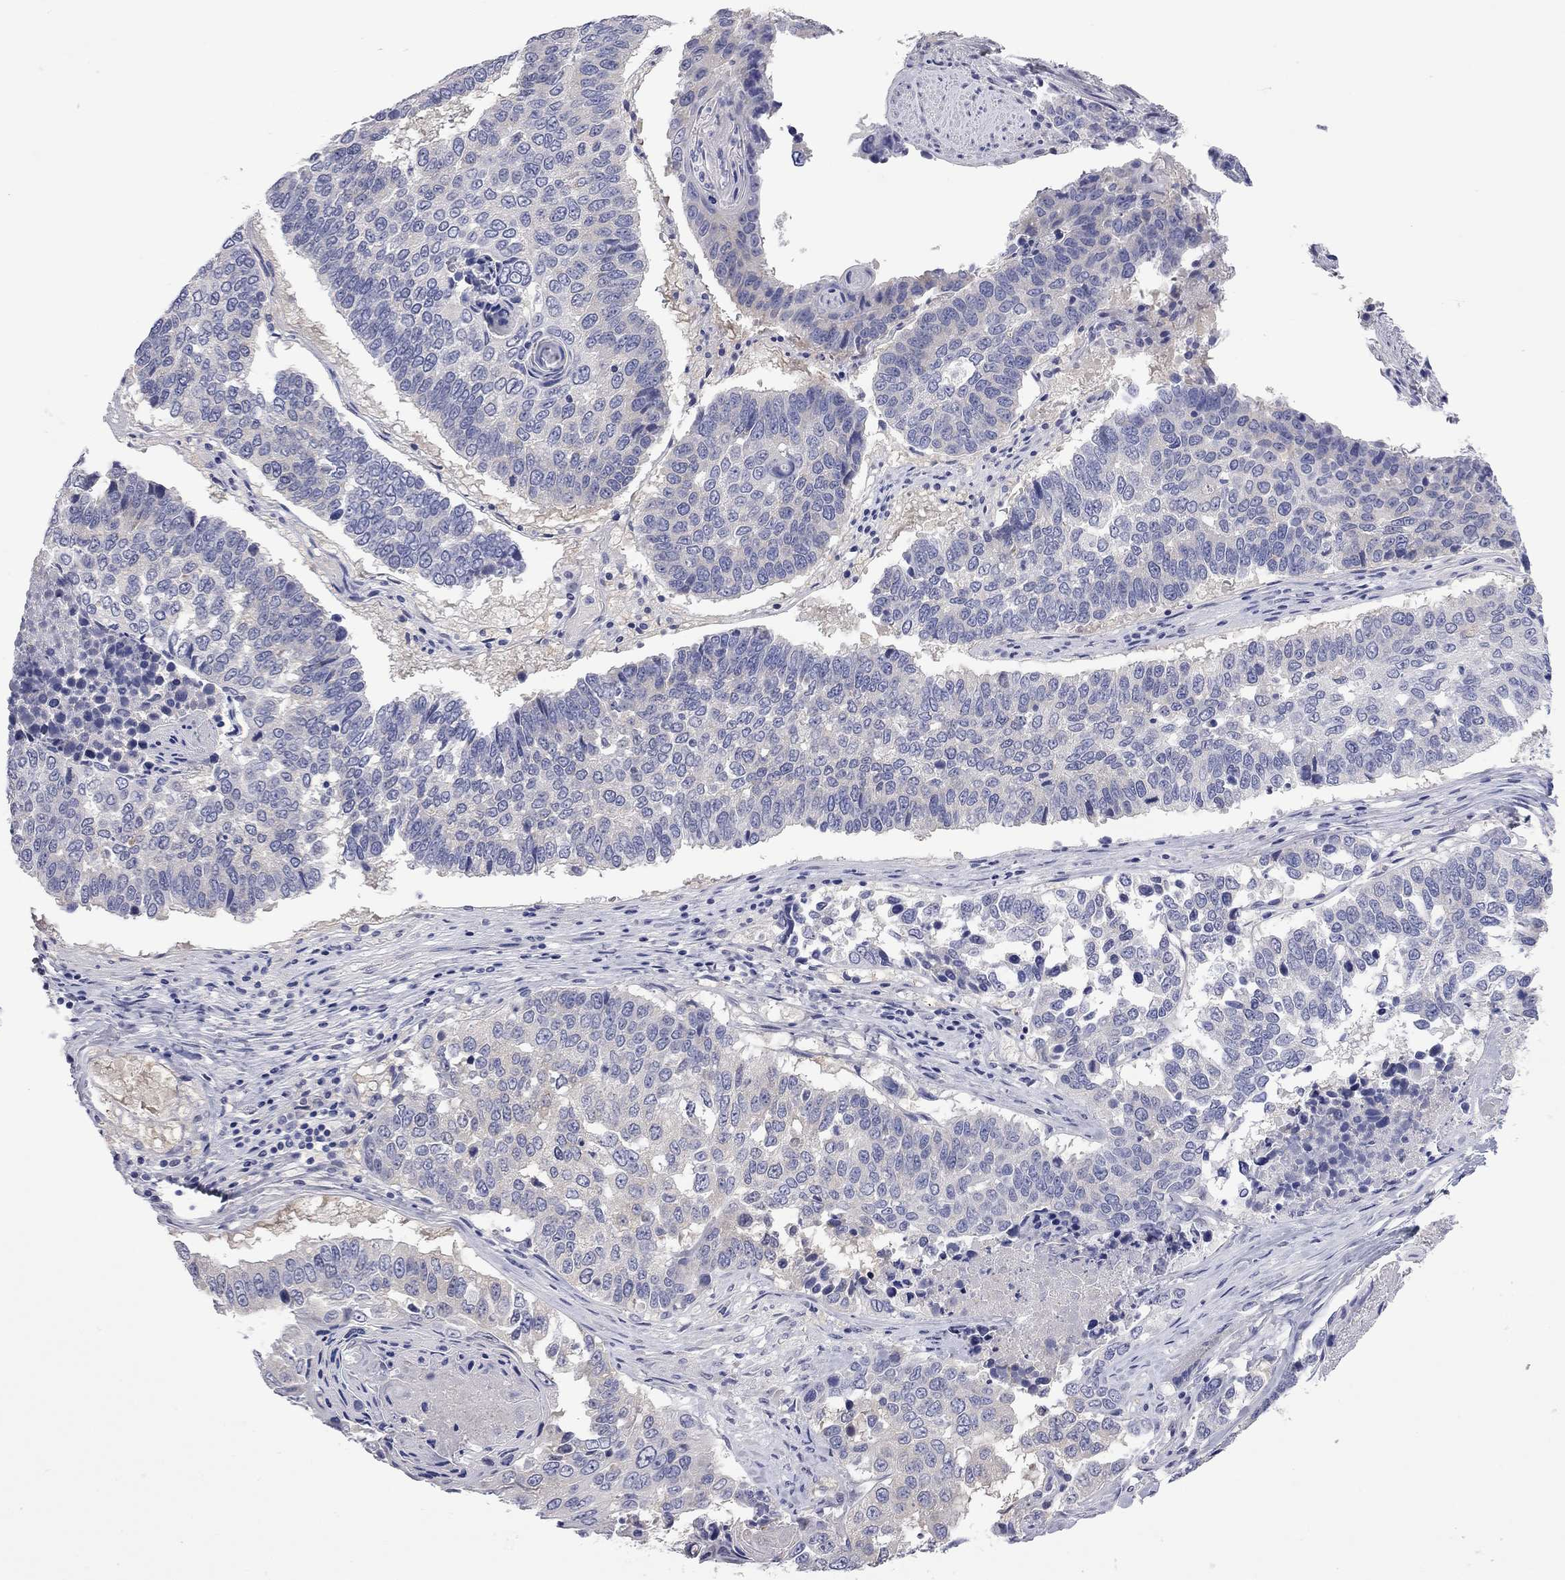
{"staining": {"intensity": "negative", "quantity": "none", "location": "none"}, "tissue": "lung cancer", "cell_type": "Tumor cells", "image_type": "cancer", "snomed": [{"axis": "morphology", "description": "Squamous cell carcinoma, NOS"}, {"axis": "topography", "description": "Lung"}], "caption": "A micrograph of lung cancer (squamous cell carcinoma) stained for a protein demonstrates no brown staining in tumor cells.", "gene": "ABCB4", "patient": {"sex": "male", "age": 73}}